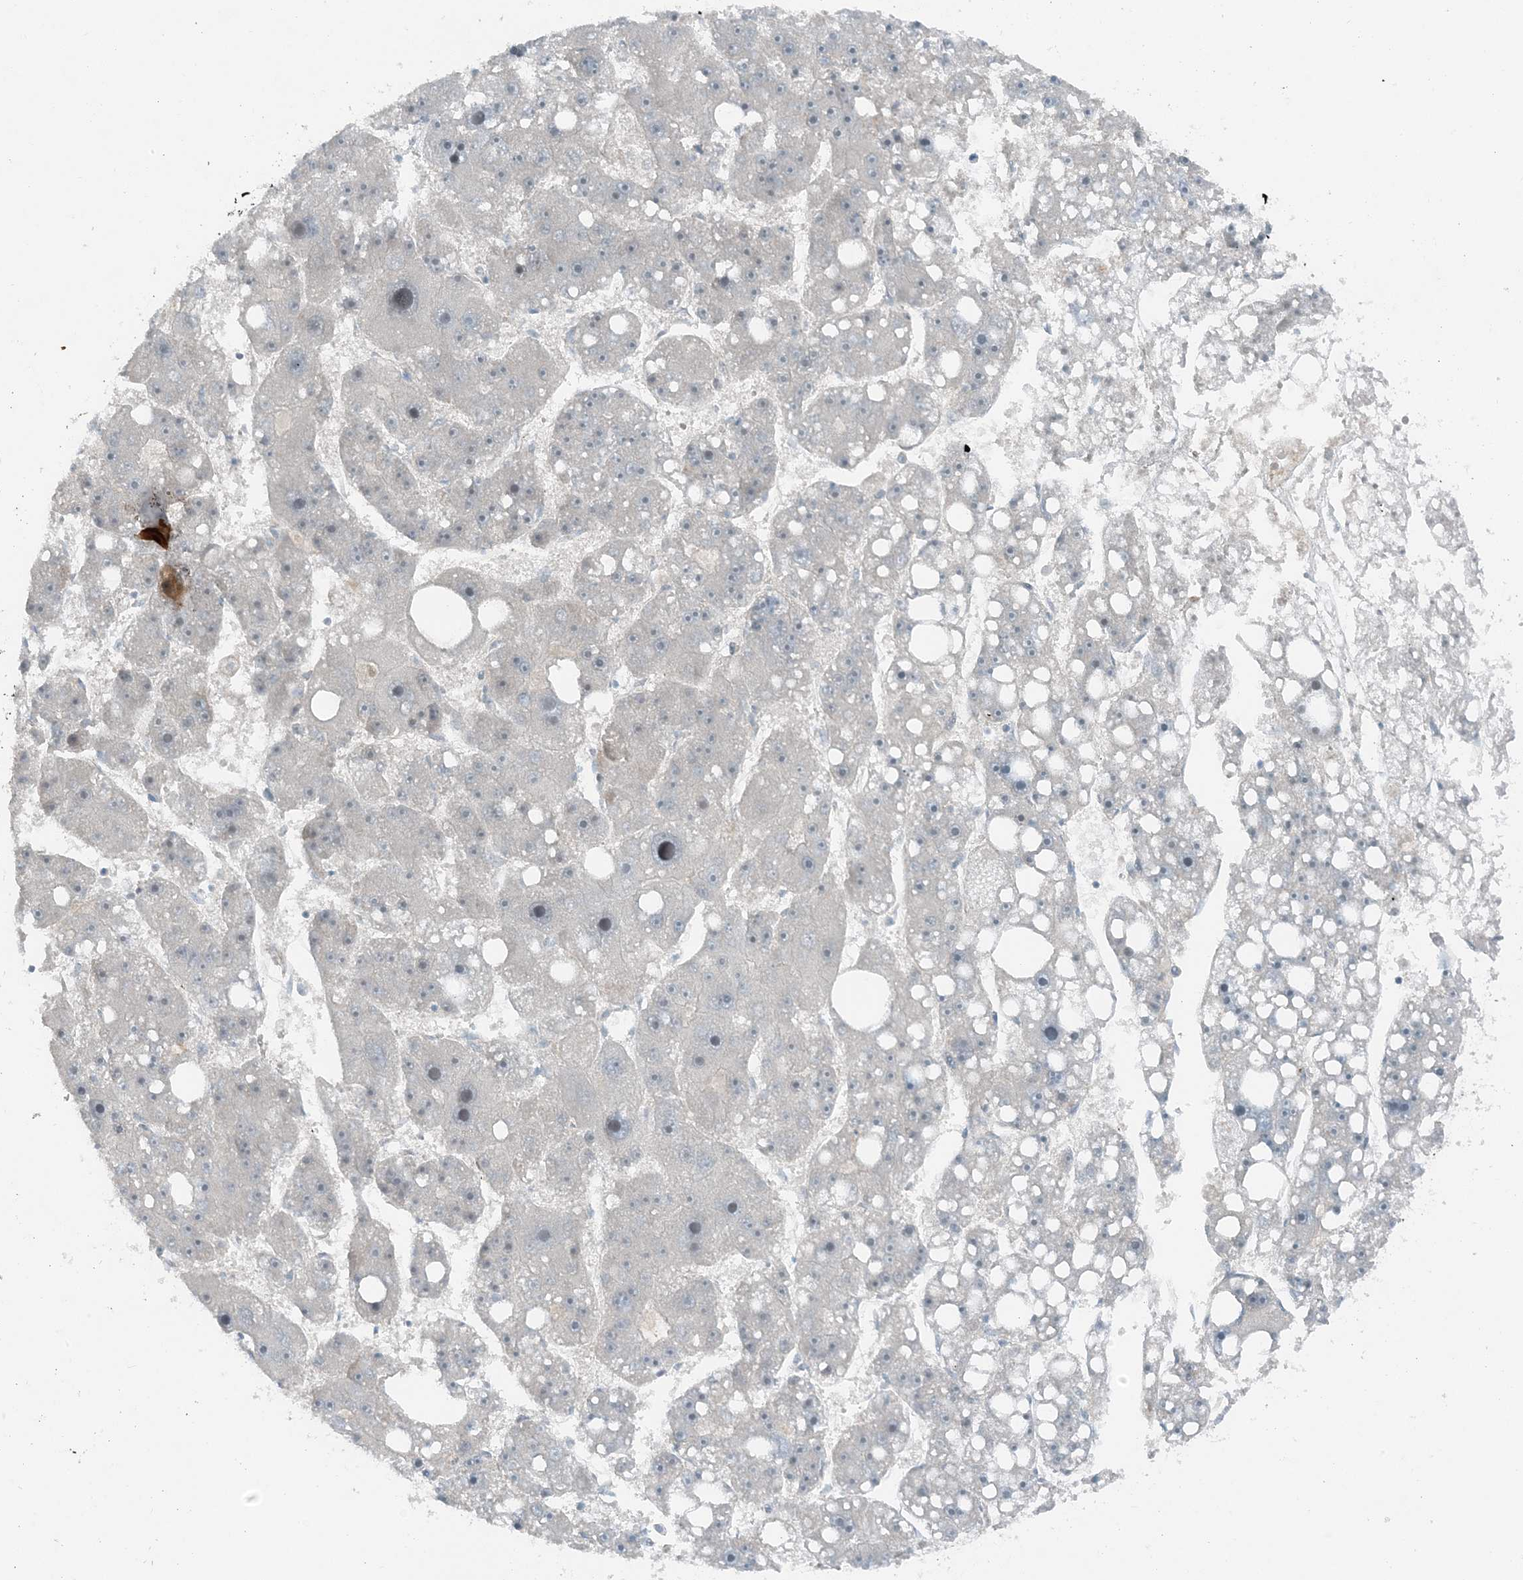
{"staining": {"intensity": "negative", "quantity": "none", "location": "none"}, "tissue": "liver cancer", "cell_type": "Tumor cells", "image_type": "cancer", "snomed": [{"axis": "morphology", "description": "Carcinoma, Hepatocellular, NOS"}, {"axis": "topography", "description": "Liver"}], "caption": "An image of hepatocellular carcinoma (liver) stained for a protein displays no brown staining in tumor cells.", "gene": "MITD1", "patient": {"sex": "female", "age": 61}}